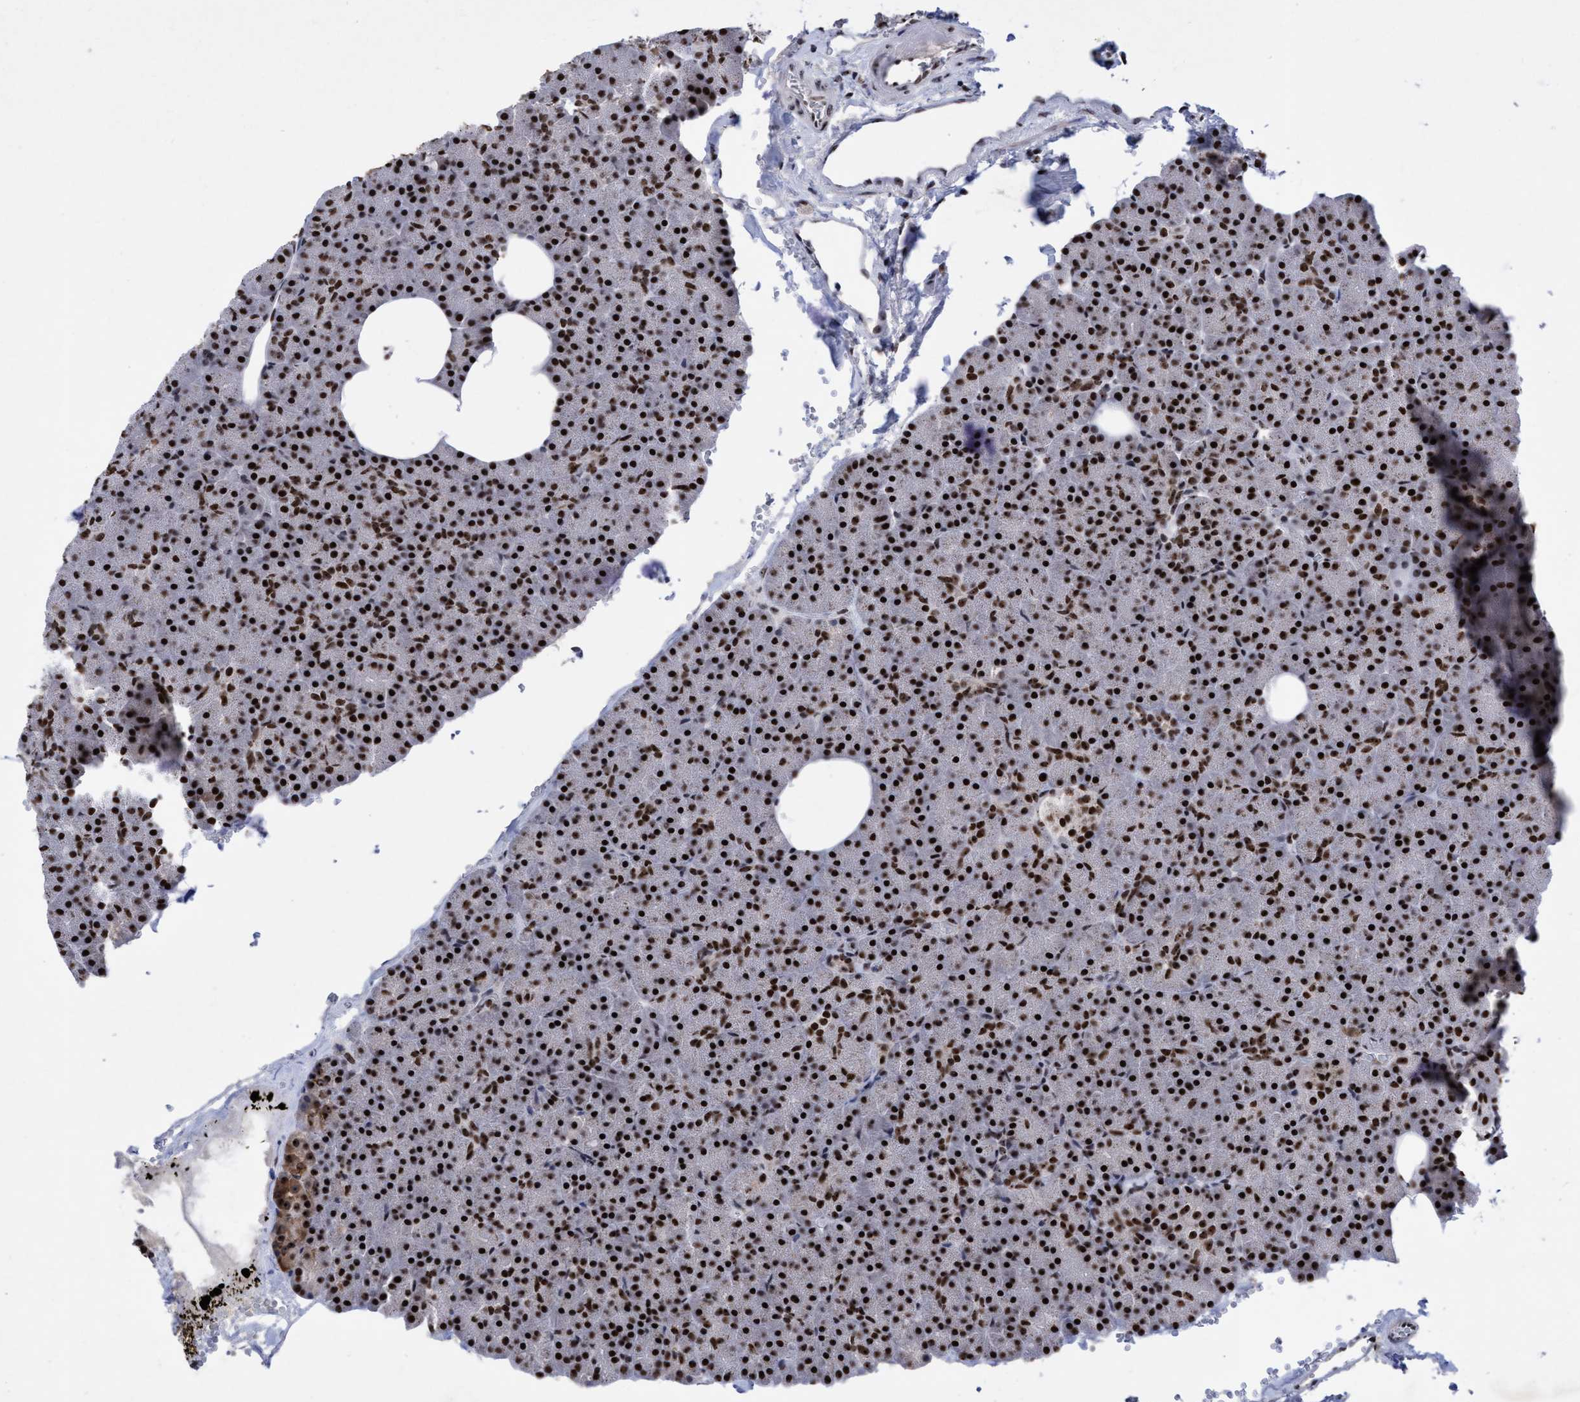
{"staining": {"intensity": "strong", "quantity": ">75%", "location": "nuclear"}, "tissue": "pancreas", "cell_type": "Exocrine glandular cells", "image_type": "normal", "snomed": [{"axis": "morphology", "description": "Normal tissue, NOS"}, {"axis": "morphology", "description": "Carcinoid, malignant, NOS"}, {"axis": "topography", "description": "Pancreas"}], "caption": "The image reveals a brown stain indicating the presence of a protein in the nuclear of exocrine glandular cells in pancreas. Using DAB (brown) and hematoxylin (blue) stains, captured at high magnification using brightfield microscopy.", "gene": "EFCAB10", "patient": {"sex": "female", "age": 35}}